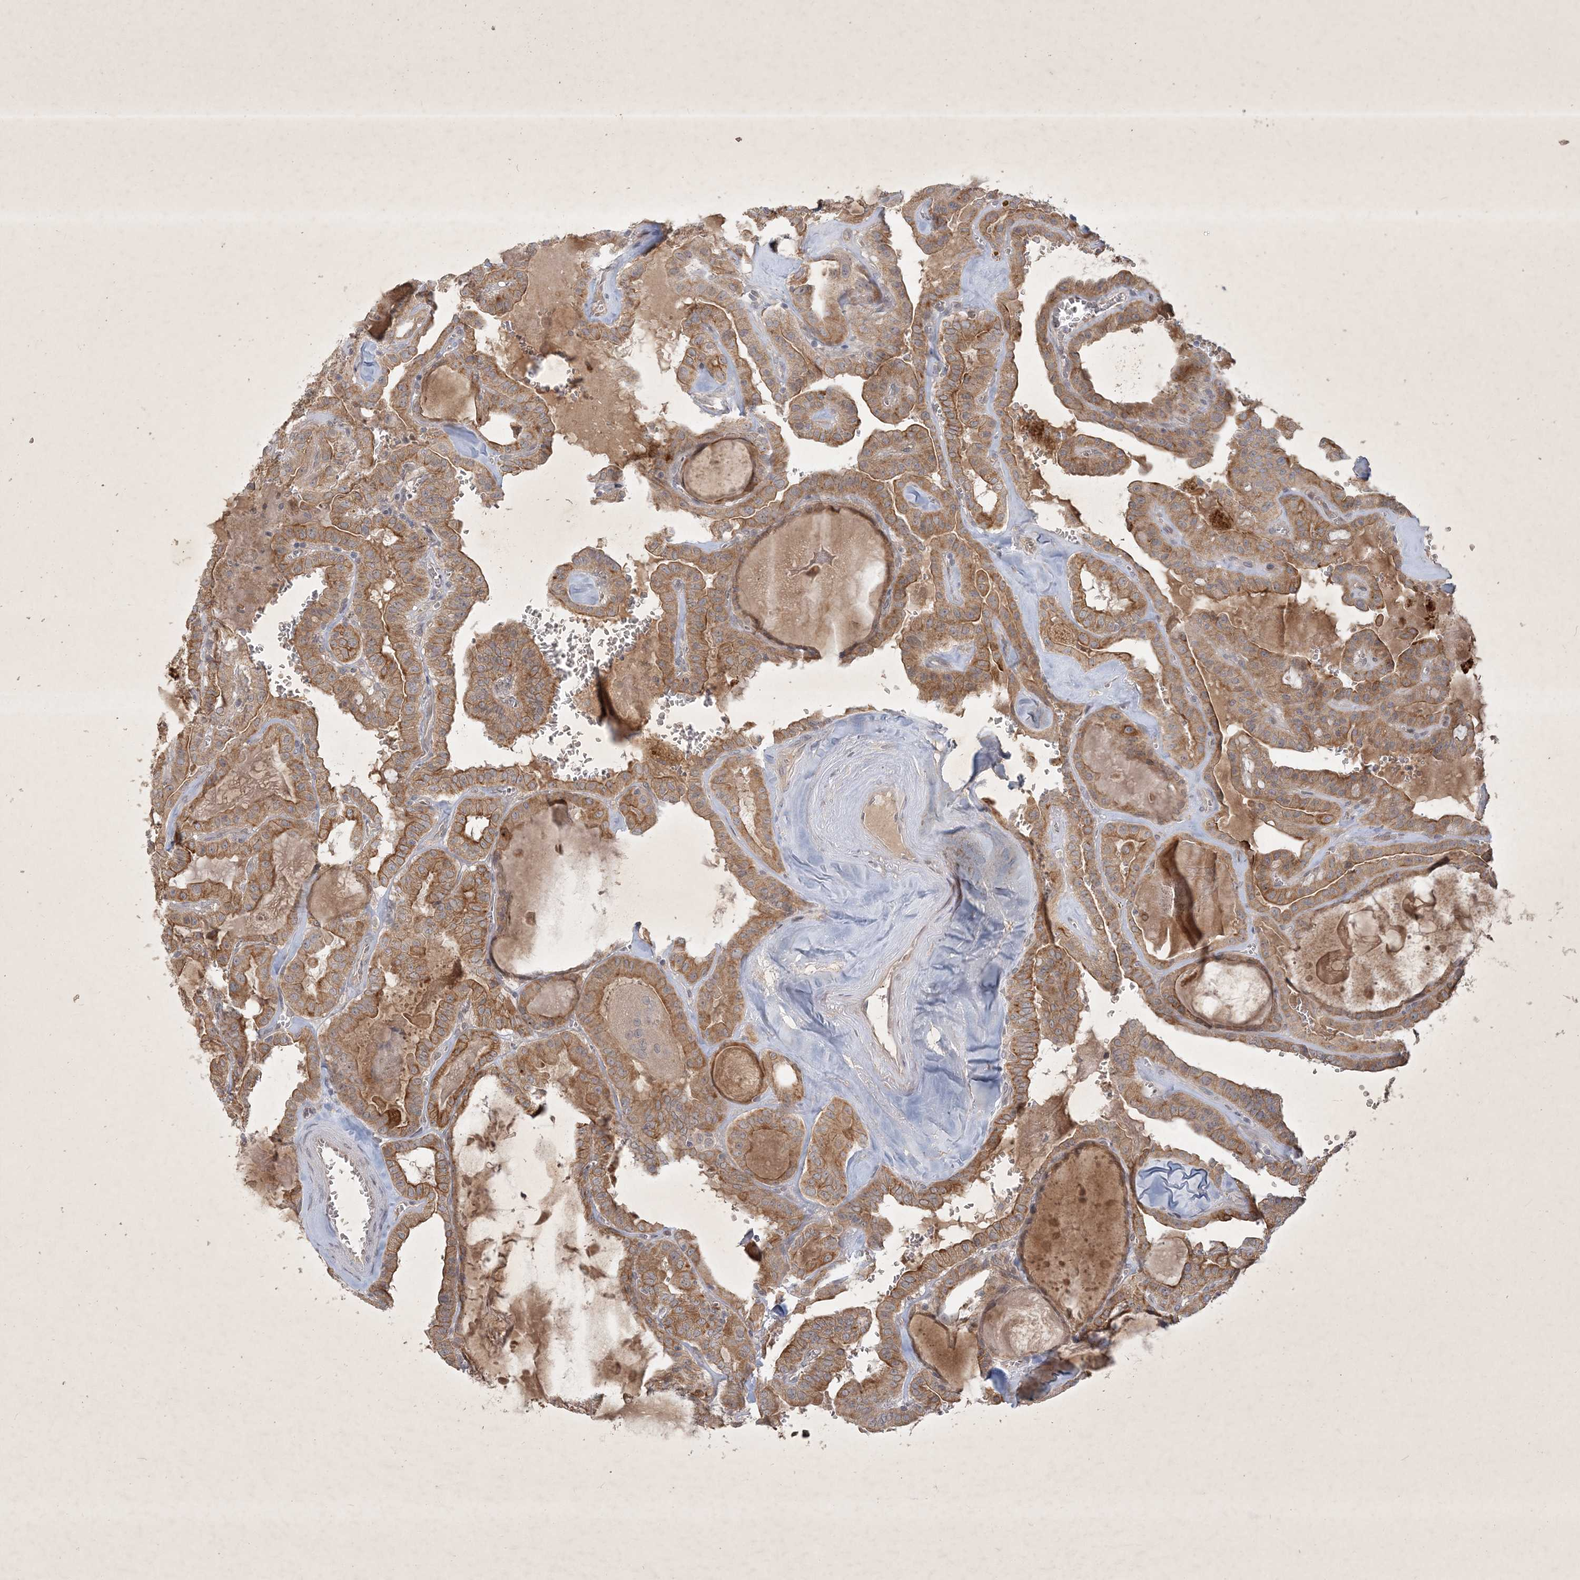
{"staining": {"intensity": "moderate", "quantity": ">75%", "location": "cytoplasmic/membranous"}, "tissue": "thyroid cancer", "cell_type": "Tumor cells", "image_type": "cancer", "snomed": [{"axis": "morphology", "description": "Papillary adenocarcinoma, NOS"}, {"axis": "topography", "description": "Thyroid gland"}], "caption": "Brown immunohistochemical staining in human thyroid papillary adenocarcinoma displays moderate cytoplasmic/membranous positivity in approximately >75% of tumor cells. Using DAB (brown) and hematoxylin (blue) stains, captured at high magnification using brightfield microscopy.", "gene": "BOD1", "patient": {"sex": "male", "age": 52}}